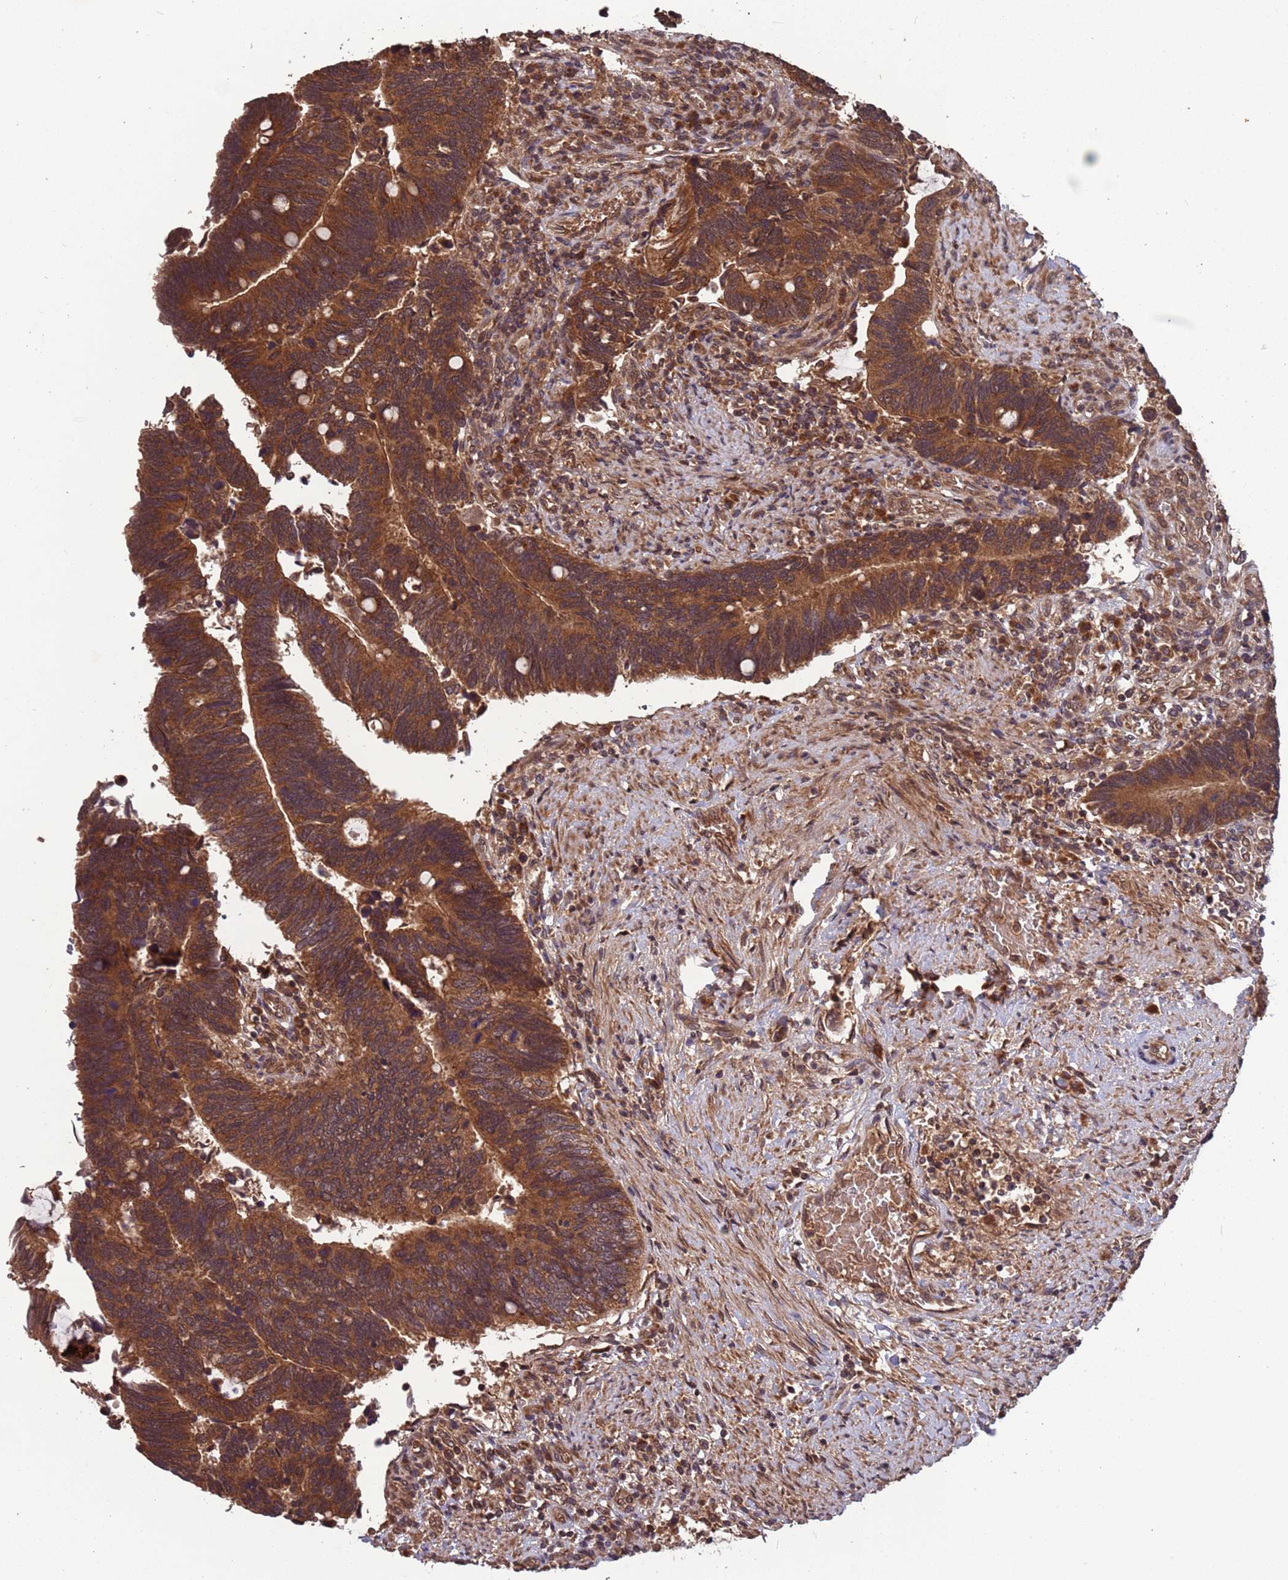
{"staining": {"intensity": "moderate", "quantity": ">75%", "location": "cytoplasmic/membranous"}, "tissue": "colorectal cancer", "cell_type": "Tumor cells", "image_type": "cancer", "snomed": [{"axis": "morphology", "description": "Adenocarcinoma, NOS"}, {"axis": "topography", "description": "Colon"}], "caption": "About >75% of tumor cells in human colorectal cancer (adenocarcinoma) reveal moderate cytoplasmic/membranous protein staining as visualized by brown immunohistochemical staining.", "gene": "ERI1", "patient": {"sex": "male", "age": 87}}